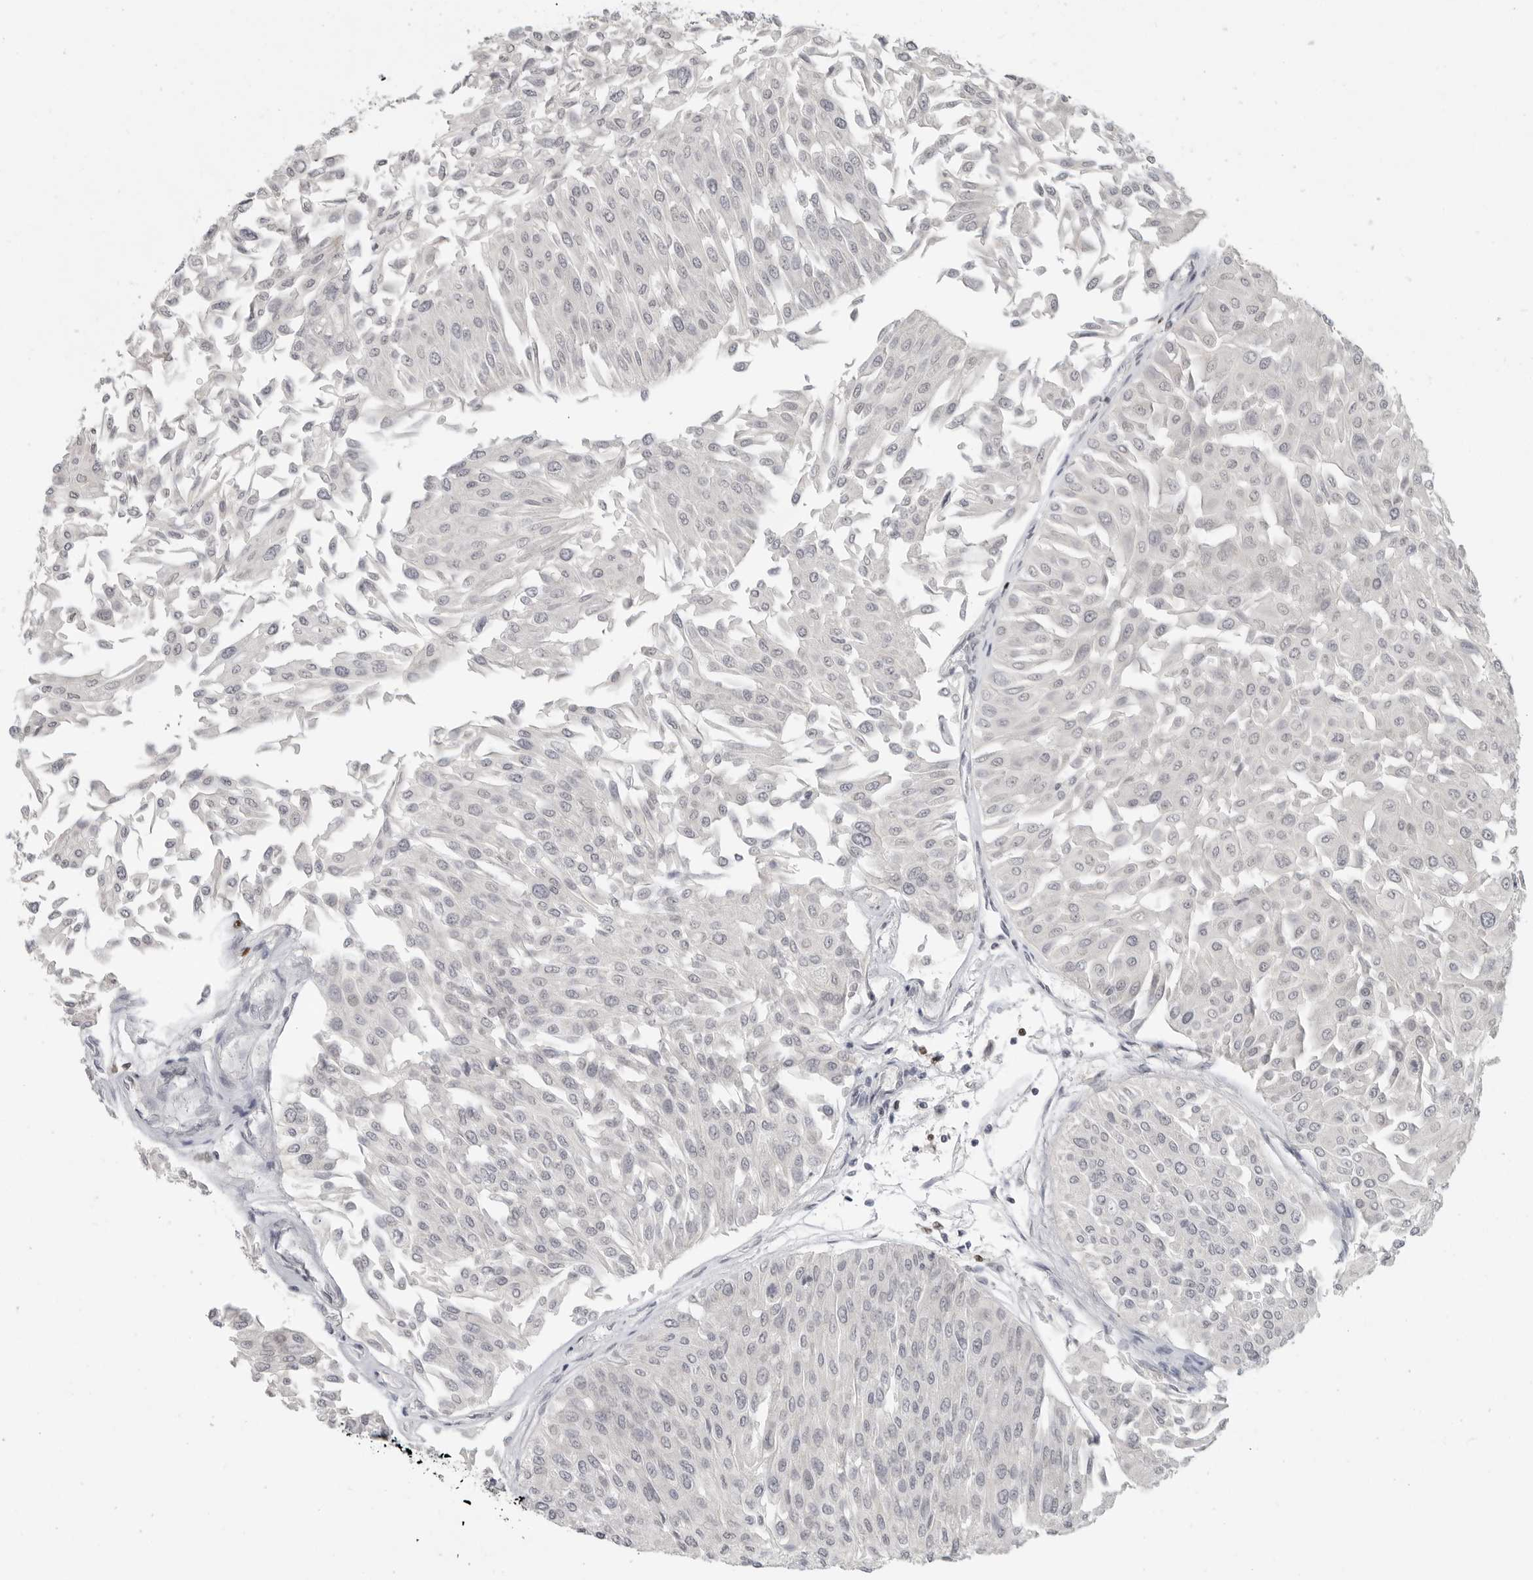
{"staining": {"intensity": "negative", "quantity": "none", "location": "none"}, "tissue": "urothelial cancer", "cell_type": "Tumor cells", "image_type": "cancer", "snomed": [{"axis": "morphology", "description": "Urothelial carcinoma, Low grade"}, {"axis": "topography", "description": "Urinary bladder"}], "caption": "IHC photomicrograph of neoplastic tissue: human urothelial cancer stained with DAB reveals no significant protein staining in tumor cells.", "gene": "FOXP3", "patient": {"sex": "male", "age": 67}}